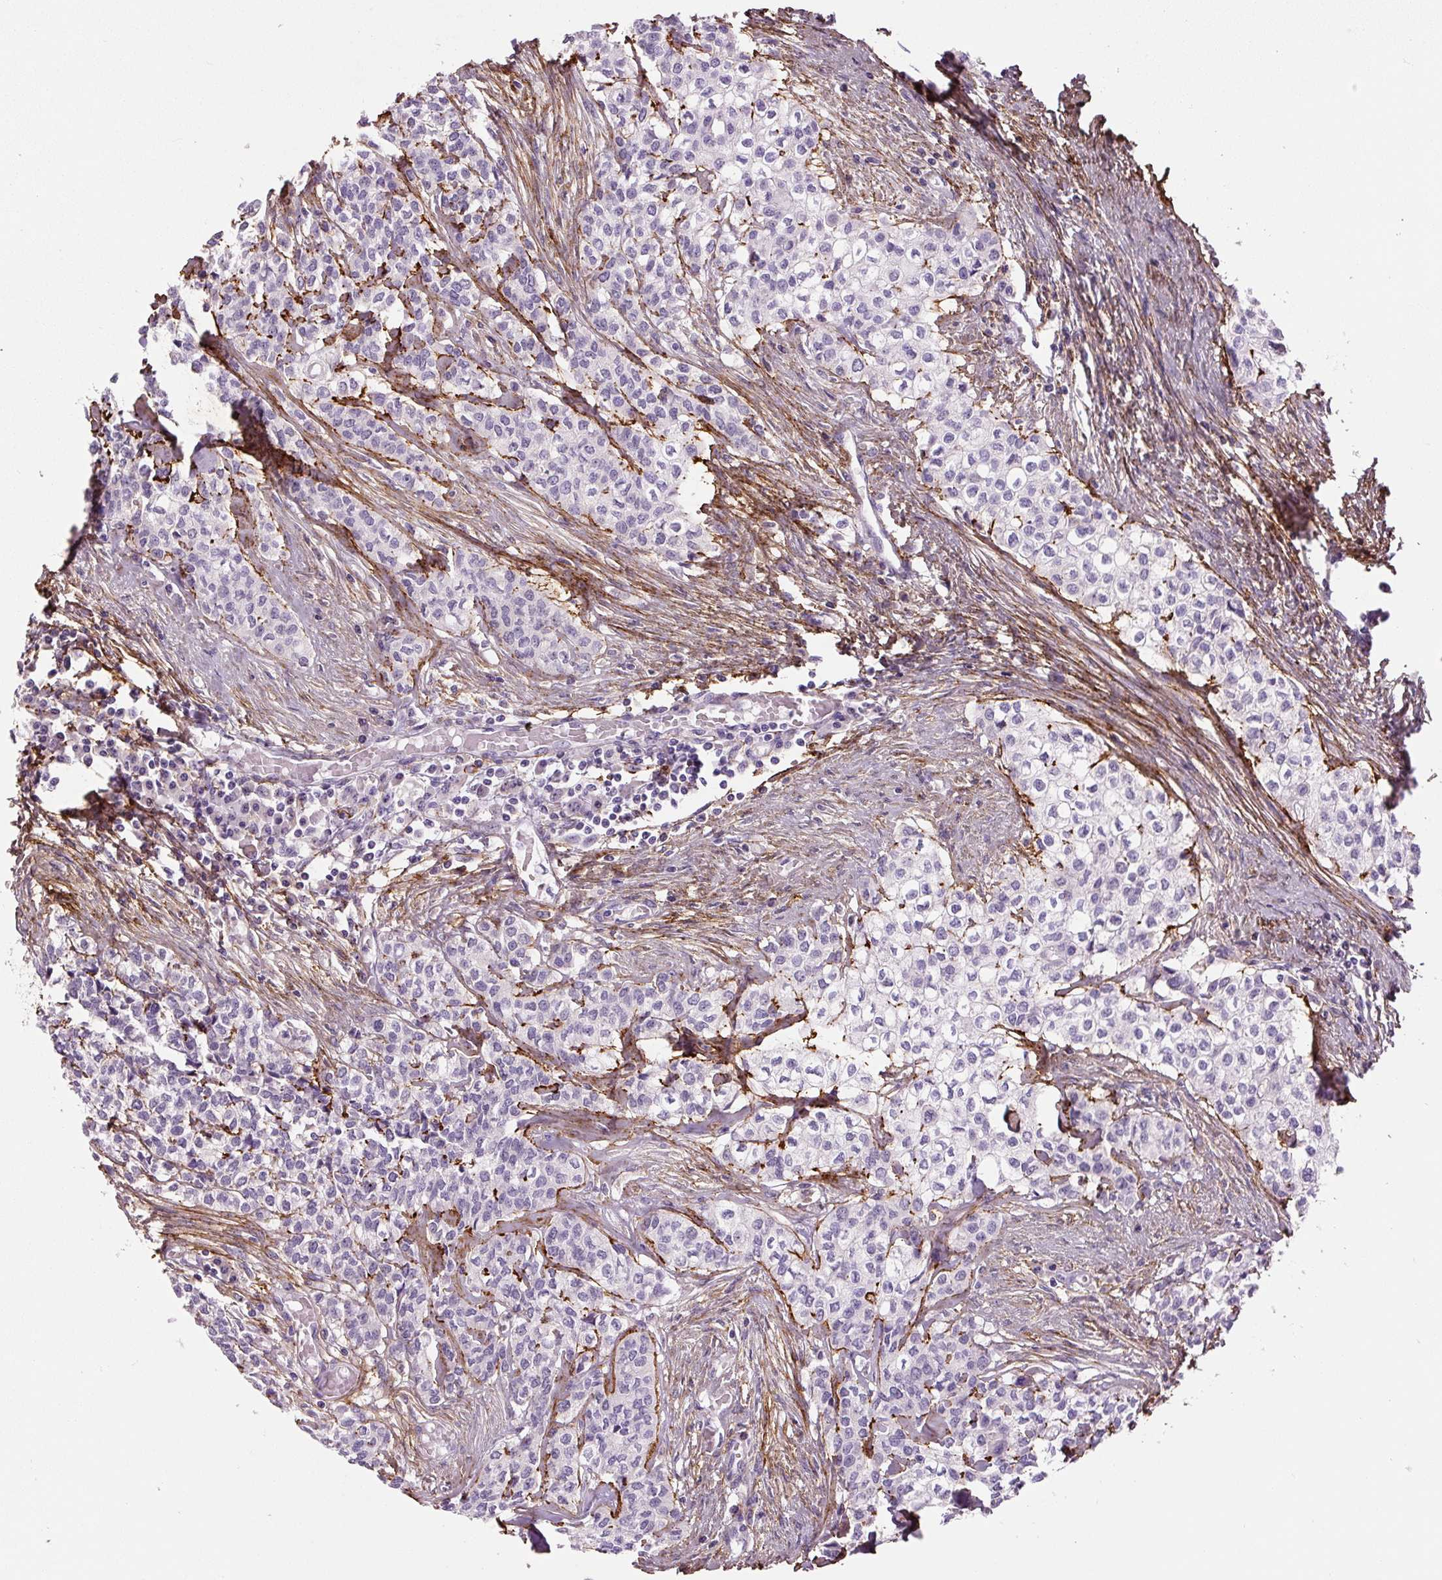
{"staining": {"intensity": "negative", "quantity": "none", "location": "none"}, "tissue": "head and neck cancer", "cell_type": "Tumor cells", "image_type": "cancer", "snomed": [{"axis": "morphology", "description": "Adenocarcinoma, NOS"}, {"axis": "topography", "description": "Head-Neck"}], "caption": "An IHC image of head and neck cancer is shown. There is no staining in tumor cells of head and neck cancer.", "gene": "FBN1", "patient": {"sex": "male", "age": 81}}